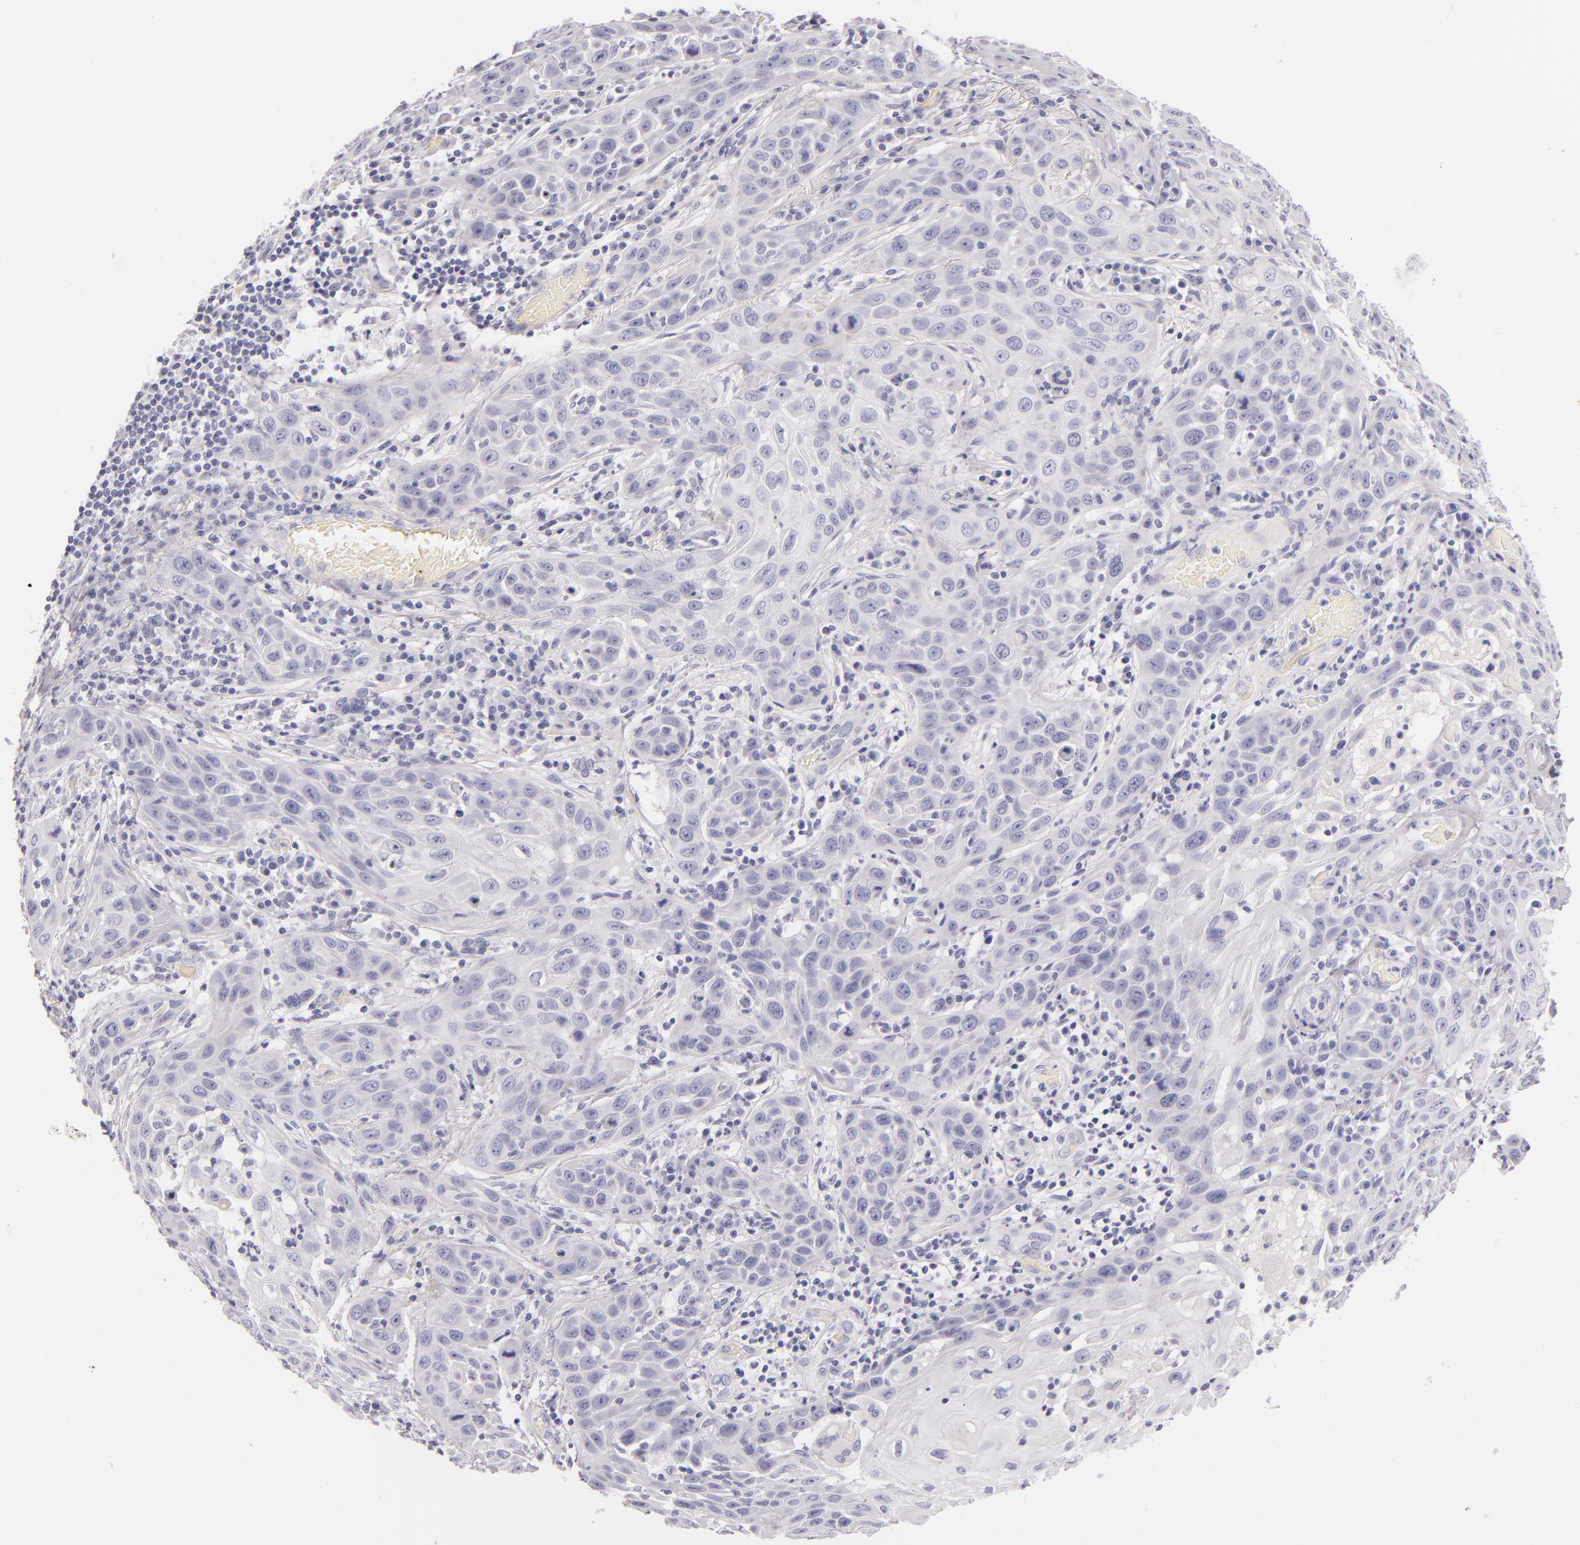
{"staining": {"intensity": "negative", "quantity": "none", "location": "none"}, "tissue": "skin cancer", "cell_type": "Tumor cells", "image_type": "cancer", "snomed": [{"axis": "morphology", "description": "Squamous cell carcinoma, NOS"}, {"axis": "topography", "description": "Skin"}], "caption": "Immunohistochemical staining of human skin cancer (squamous cell carcinoma) displays no significant positivity in tumor cells.", "gene": "FABP1", "patient": {"sex": "male", "age": 84}}